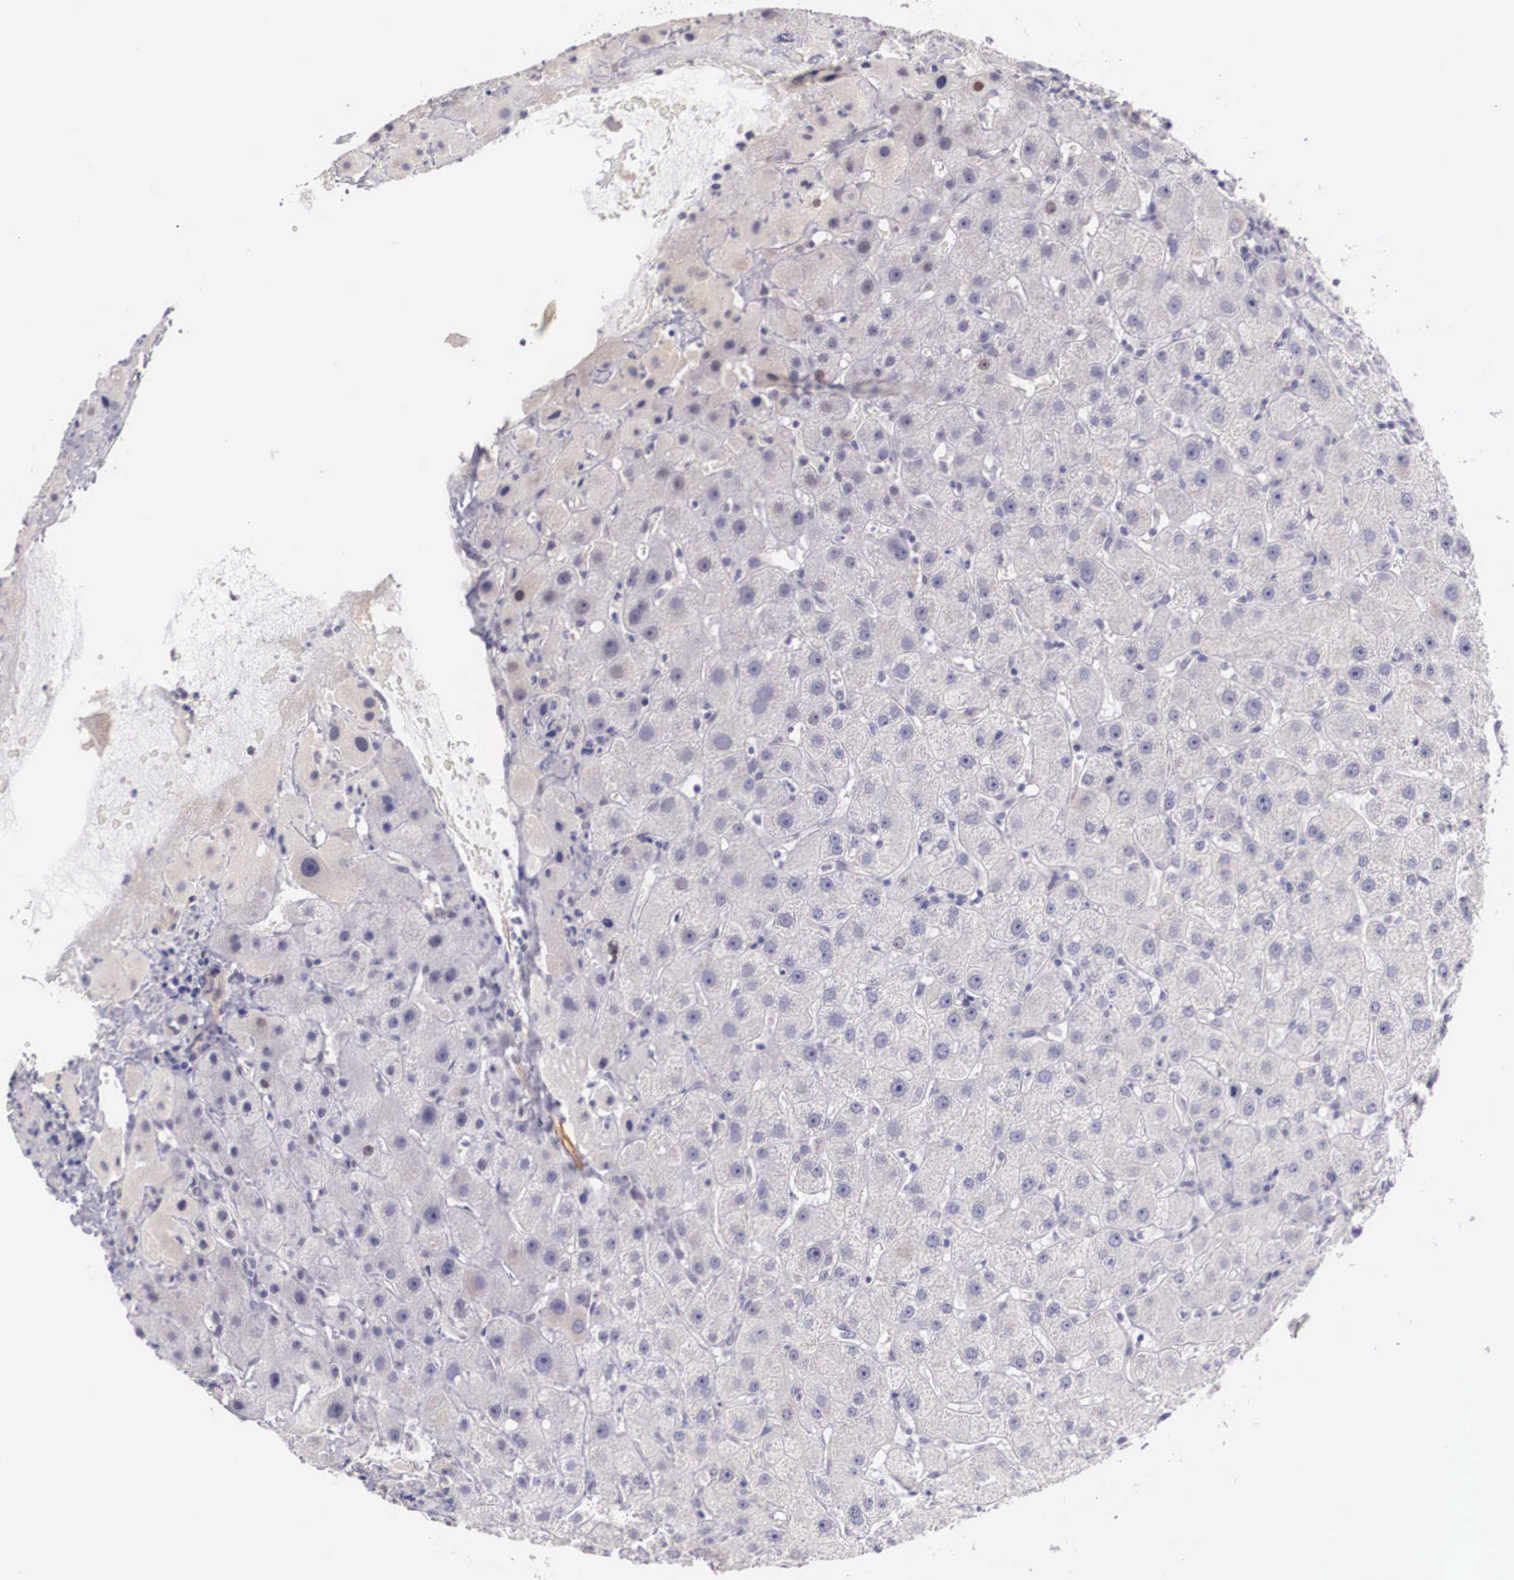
{"staining": {"intensity": "negative", "quantity": "none", "location": "none"}, "tissue": "liver", "cell_type": "Cholangiocytes", "image_type": "normal", "snomed": [{"axis": "morphology", "description": "Normal tissue, NOS"}, {"axis": "topography", "description": "Liver"}], "caption": "Cholangiocytes are negative for brown protein staining in unremarkable liver. Nuclei are stained in blue.", "gene": "ENOX2", "patient": {"sex": "female", "age": 79}}